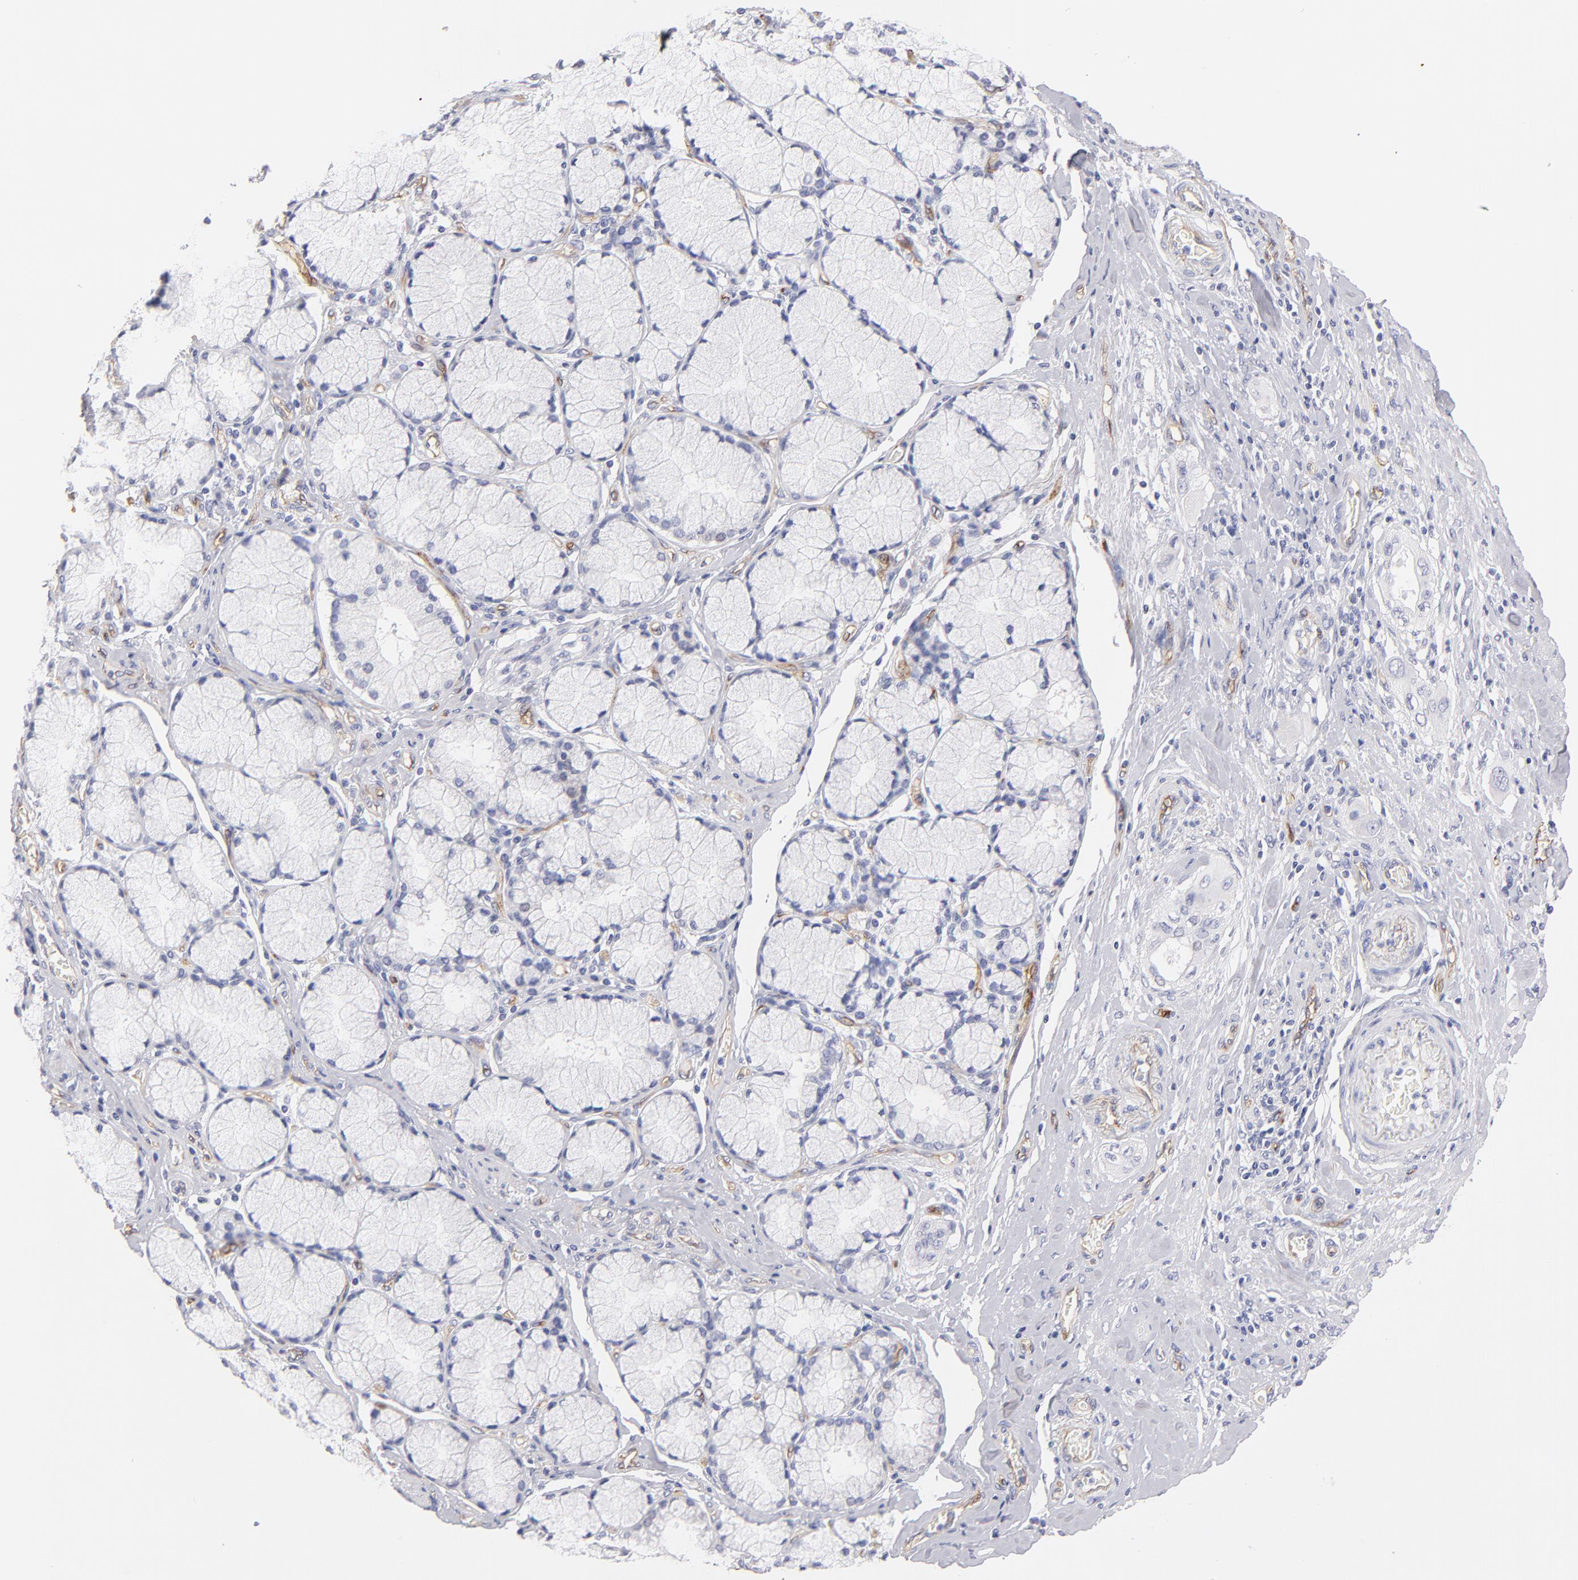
{"staining": {"intensity": "negative", "quantity": "none", "location": "none"}, "tissue": "pancreatic cancer", "cell_type": "Tumor cells", "image_type": "cancer", "snomed": [{"axis": "morphology", "description": "Adenocarcinoma, NOS"}, {"axis": "topography", "description": "Pancreas"}], "caption": "A micrograph of human pancreatic cancer (adenocarcinoma) is negative for staining in tumor cells.", "gene": "PLVAP", "patient": {"sex": "male", "age": 77}}